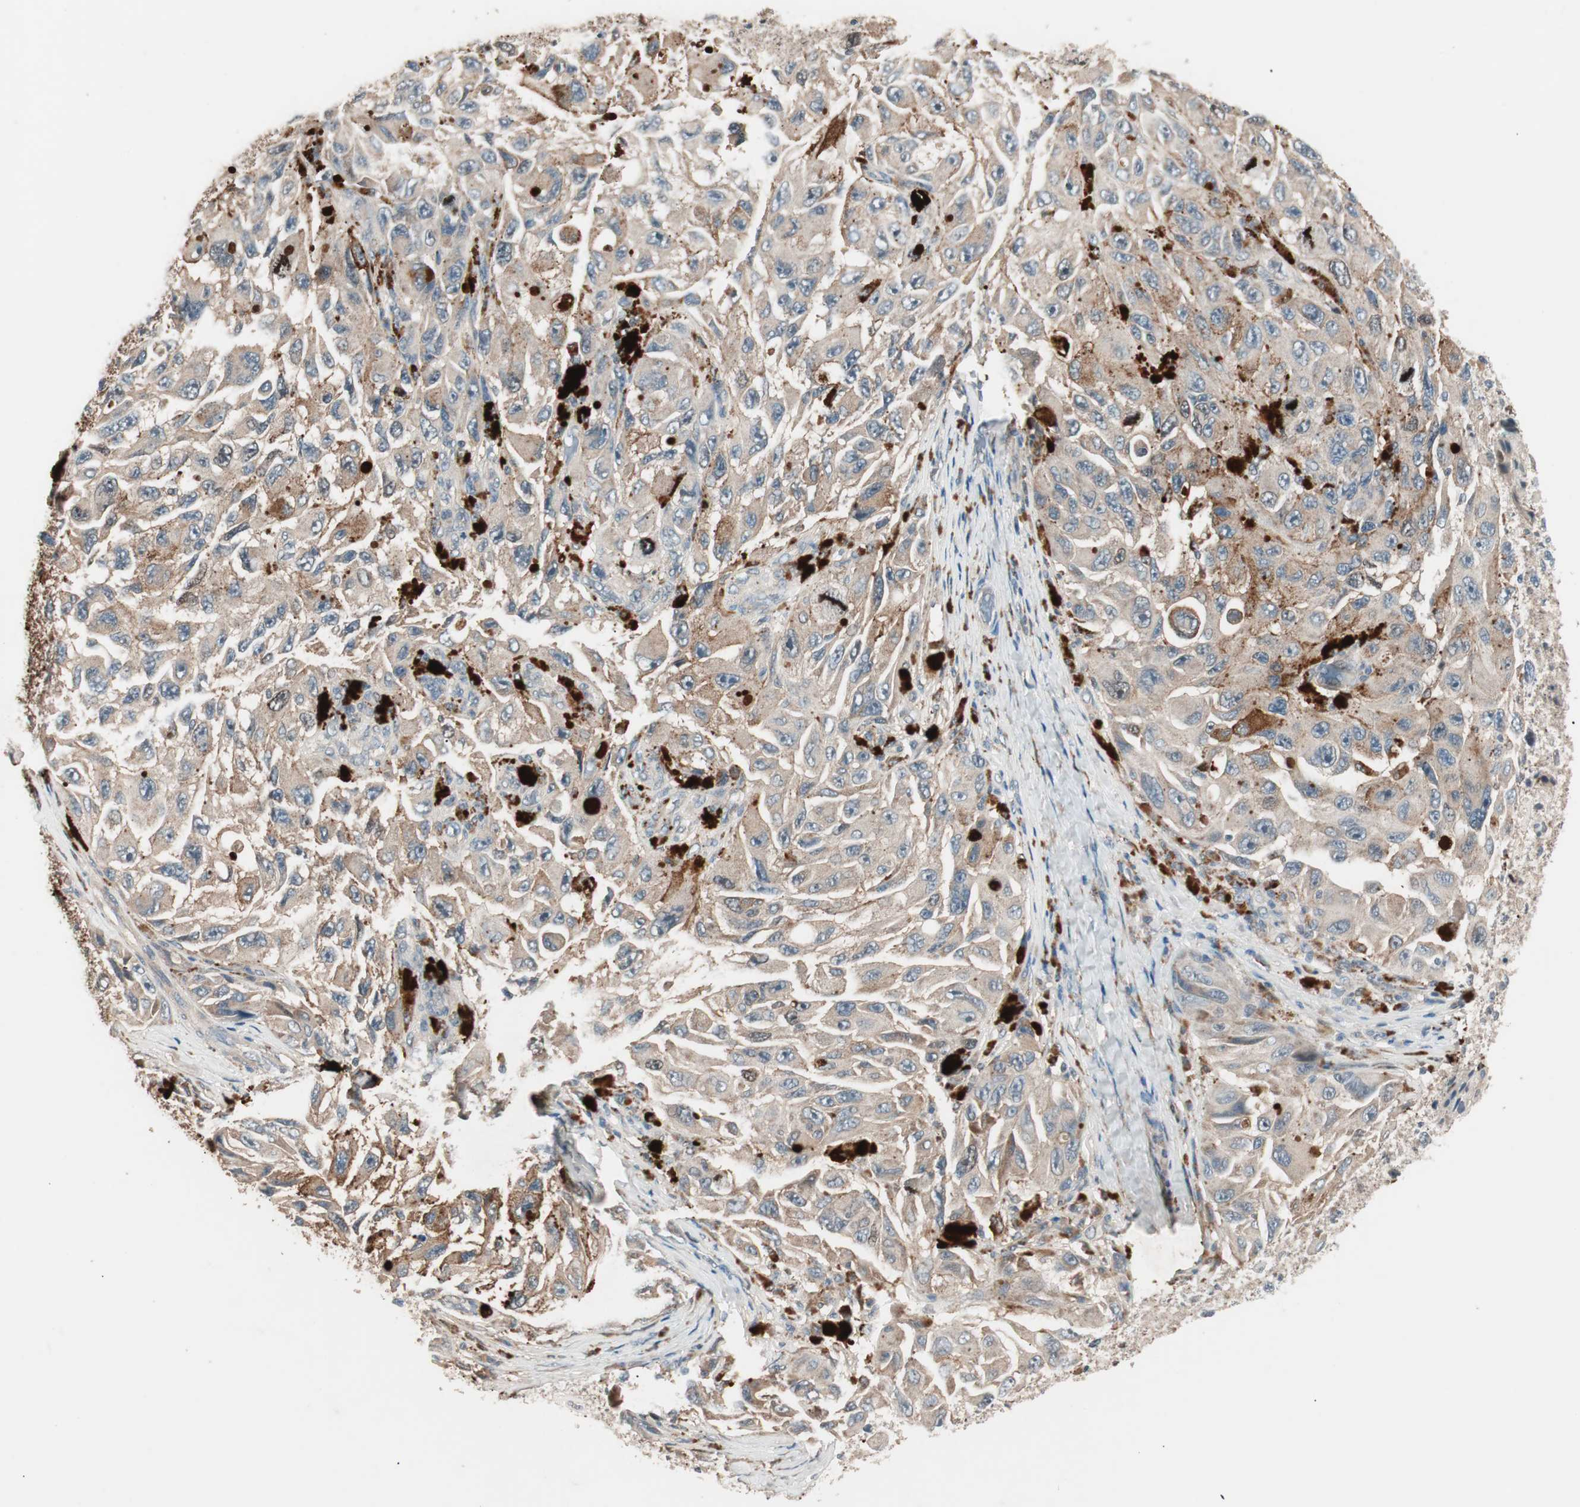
{"staining": {"intensity": "moderate", "quantity": ">75%", "location": "cytoplasmic/membranous"}, "tissue": "melanoma", "cell_type": "Tumor cells", "image_type": "cancer", "snomed": [{"axis": "morphology", "description": "Malignant melanoma, NOS"}, {"axis": "topography", "description": "Skin"}], "caption": "Protein staining shows moderate cytoplasmic/membranous staining in about >75% of tumor cells in melanoma.", "gene": "NFRKB", "patient": {"sex": "female", "age": 73}}